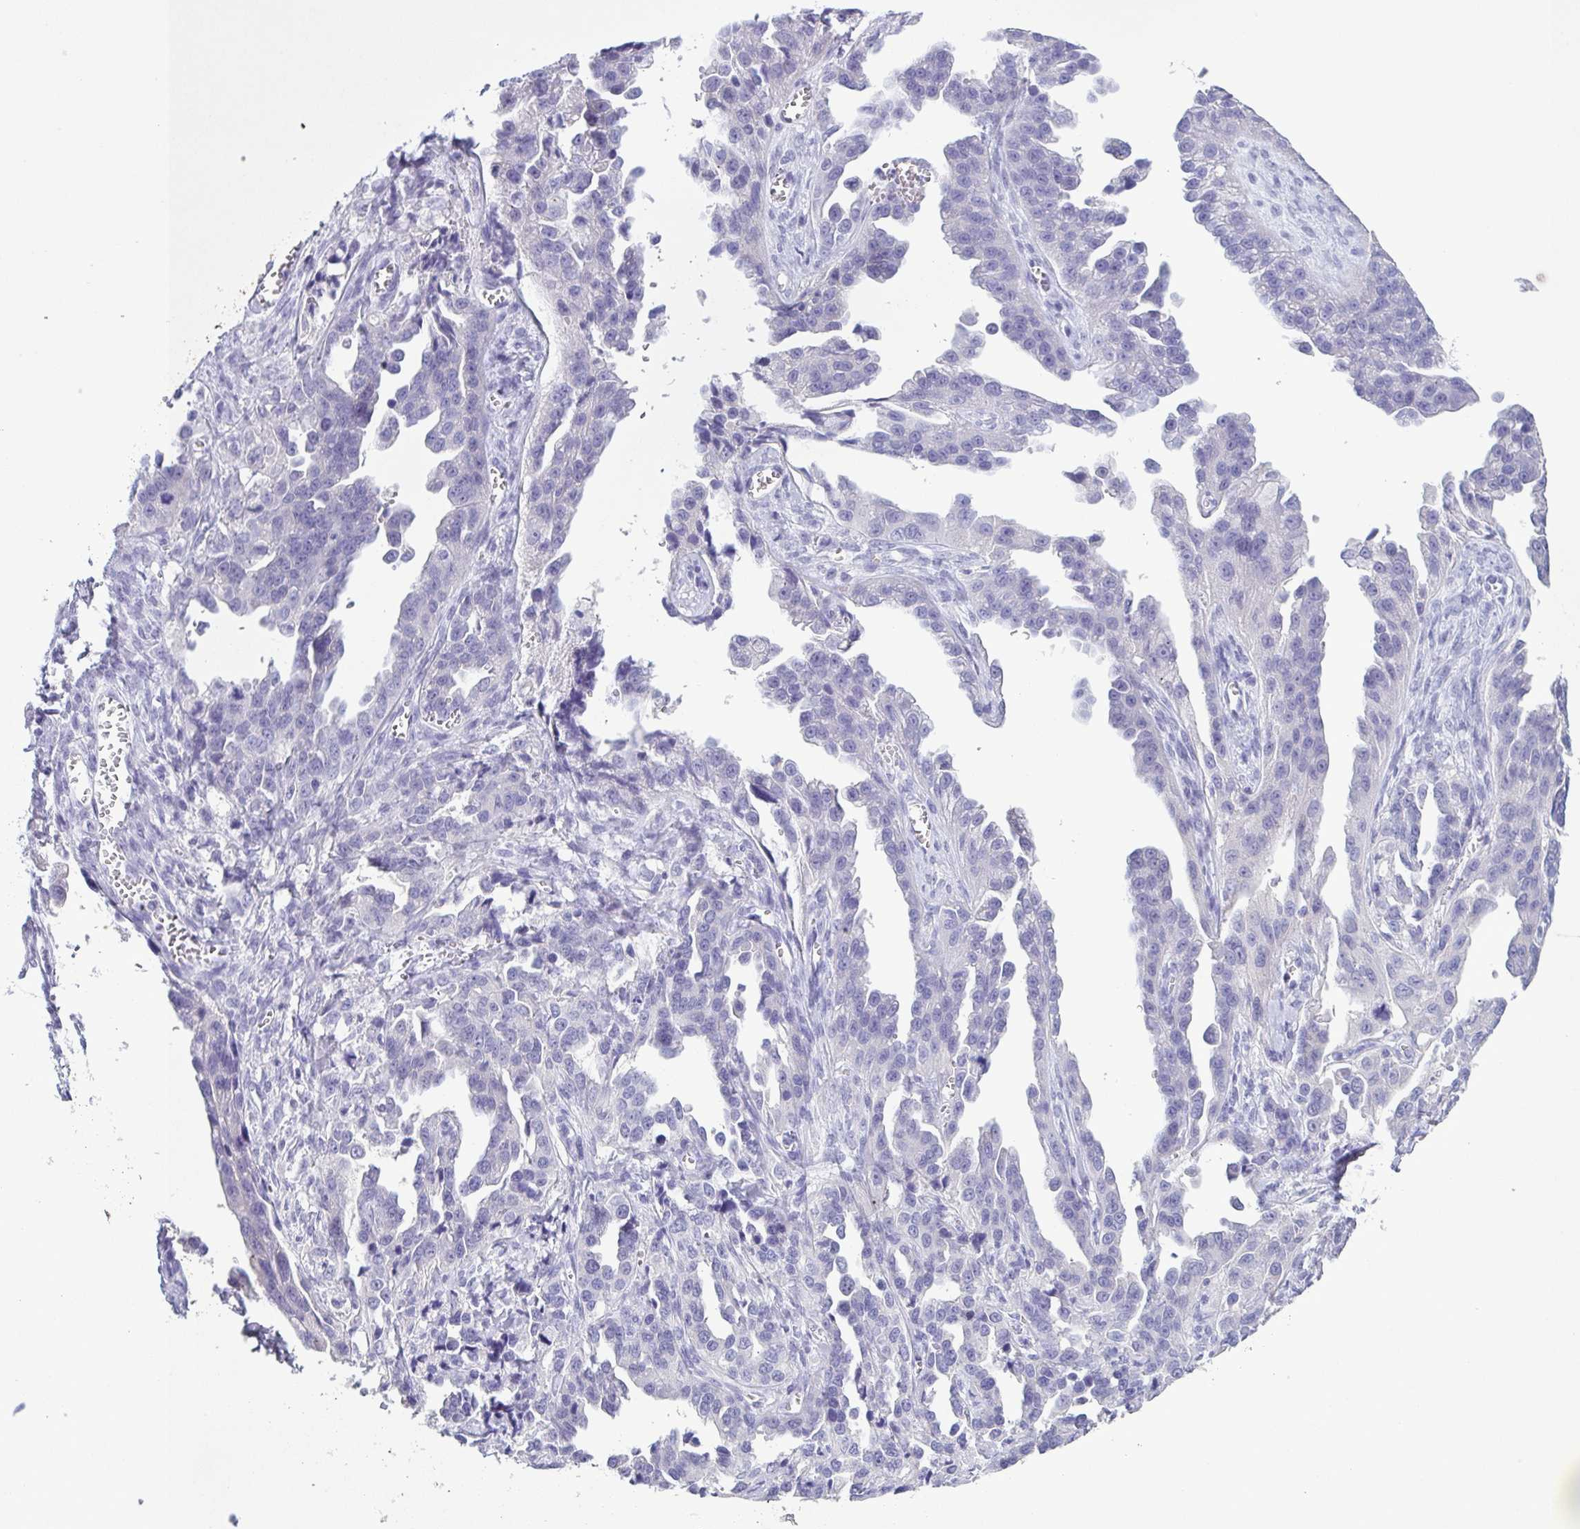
{"staining": {"intensity": "negative", "quantity": "none", "location": "none"}, "tissue": "ovarian cancer", "cell_type": "Tumor cells", "image_type": "cancer", "snomed": [{"axis": "morphology", "description": "Cystadenocarcinoma, serous, NOS"}, {"axis": "topography", "description": "Ovary"}], "caption": "Ovarian cancer (serous cystadenocarcinoma) was stained to show a protein in brown. There is no significant staining in tumor cells. The staining is performed using DAB brown chromogen with nuclei counter-stained in using hematoxylin.", "gene": "INAFM1", "patient": {"sex": "female", "age": 75}}